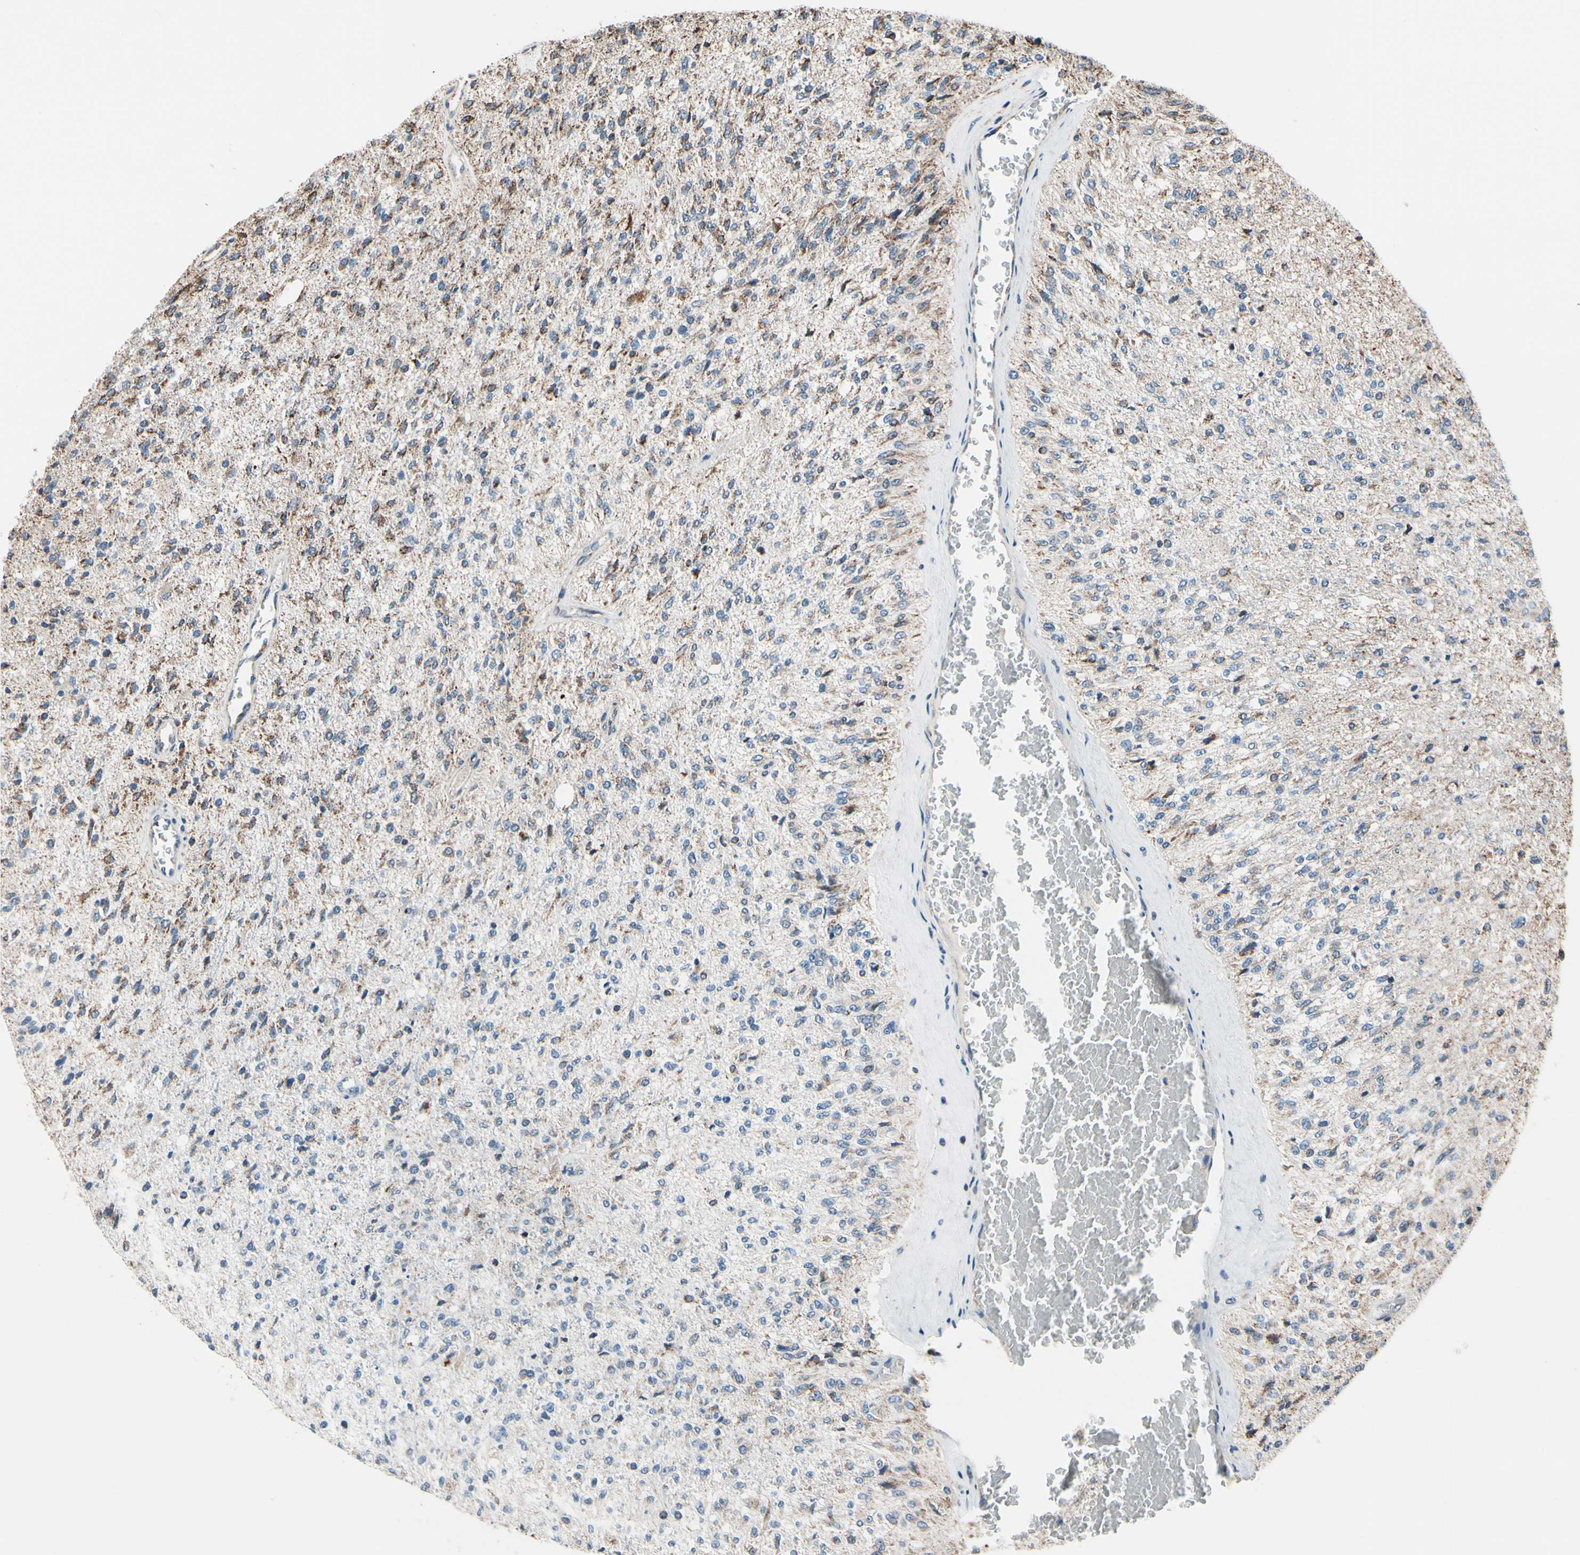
{"staining": {"intensity": "moderate", "quantity": "<25%", "location": "cytoplasmic/membranous,nuclear"}, "tissue": "glioma", "cell_type": "Tumor cells", "image_type": "cancer", "snomed": [{"axis": "morphology", "description": "Normal tissue, NOS"}, {"axis": "morphology", "description": "Glioma, malignant, High grade"}, {"axis": "topography", "description": "Cerebral cortex"}], "caption": "The histopathology image reveals immunohistochemical staining of malignant glioma (high-grade). There is moderate cytoplasmic/membranous and nuclear positivity is identified in approximately <25% of tumor cells.", "gene": "TMEM176A", "patient": {"sex": "male", "age": 77}}